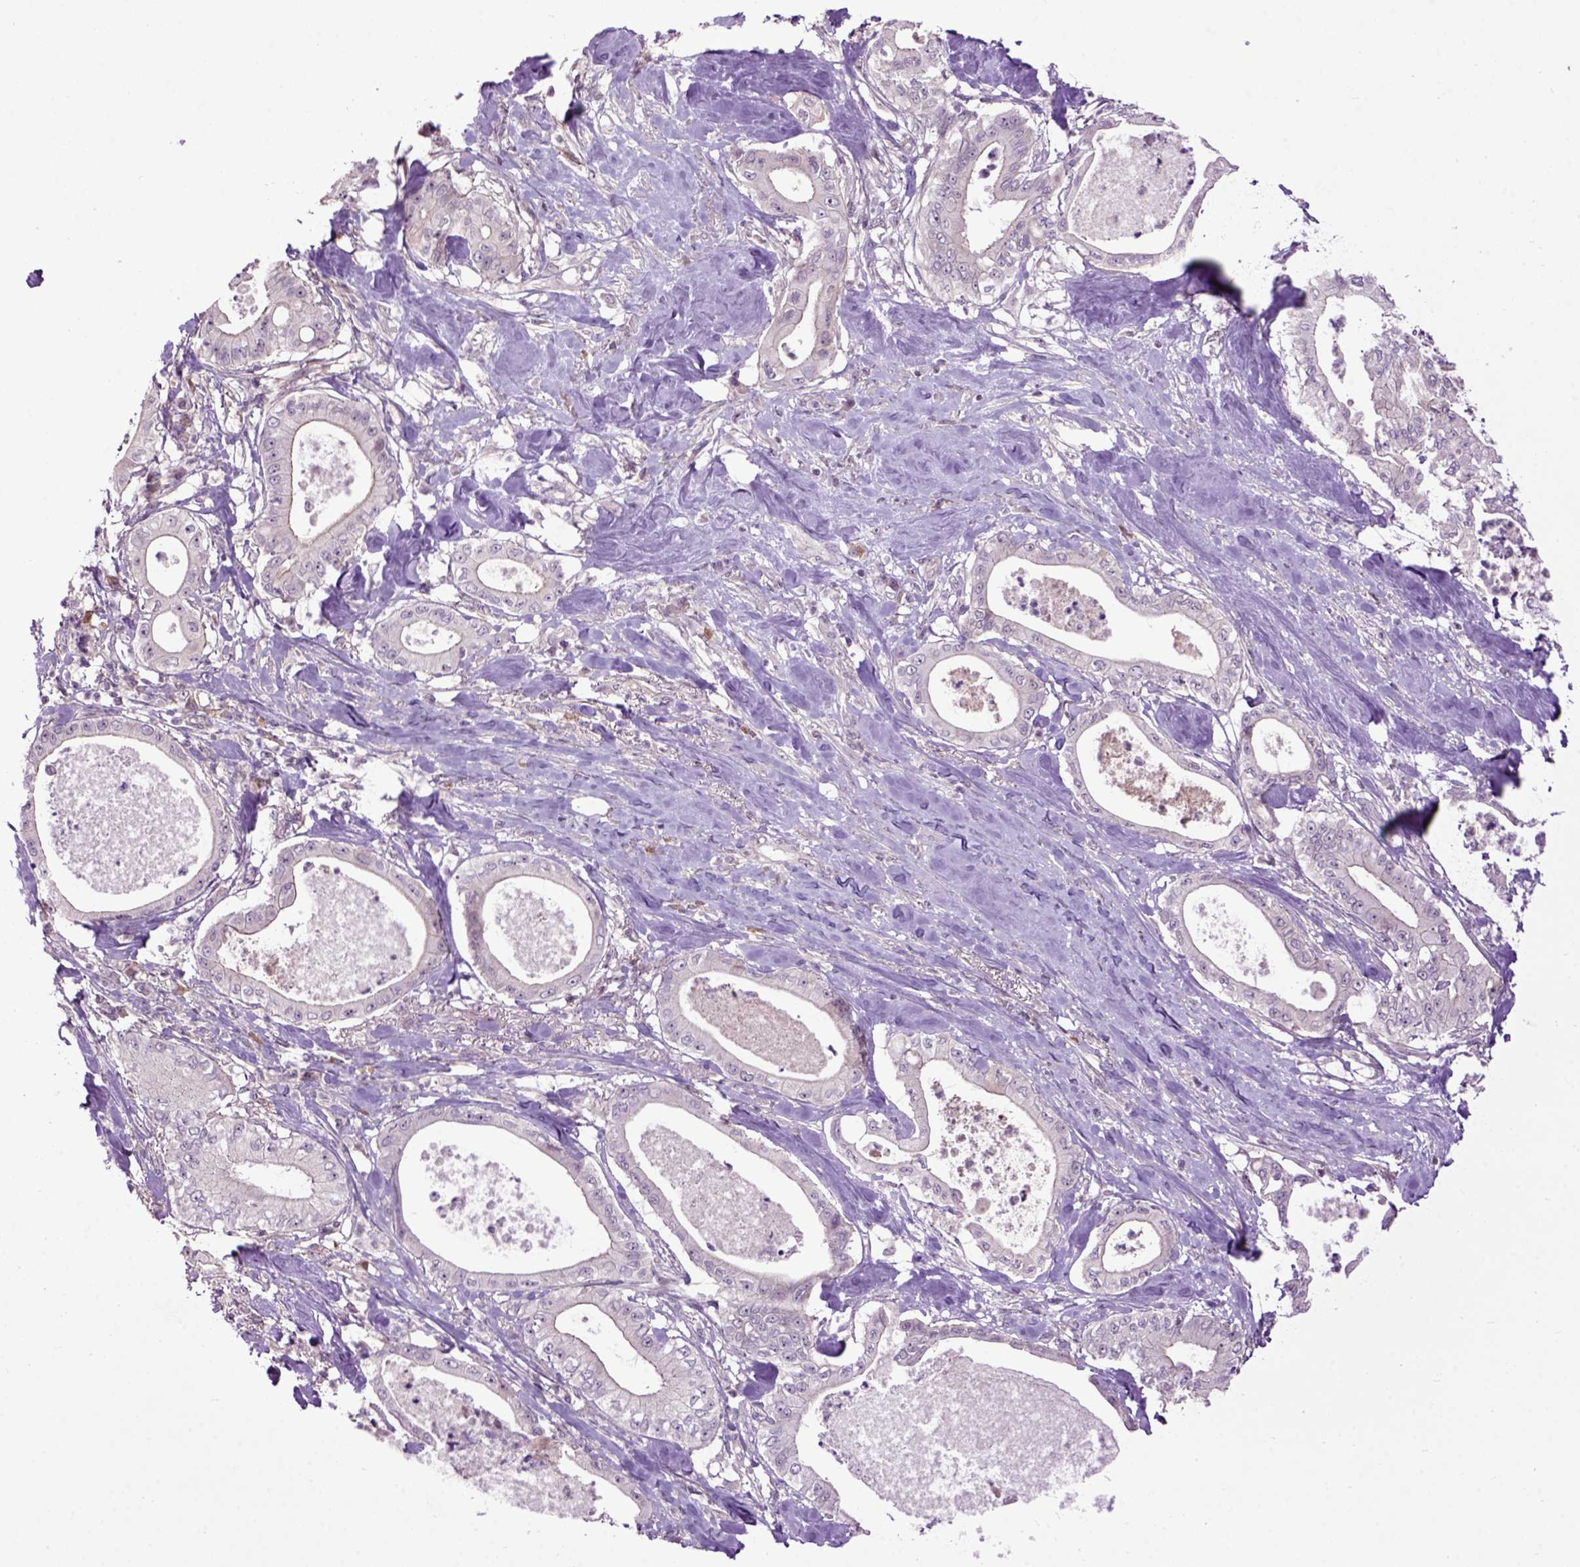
{"staining": {"intensity": "negative", "quantity": "none", "location": "none"}, "tissue": "pancreatic cancer", "cell_type": "Tumor cells", "image_type": "cancer", "snomed": [{"axis": "morphology", "description": "Adenocarcinoma, NOS"}, {"axis": "topography", "description": "Pancreas"}], "caption": "Immunohistochemistry (IHC) image of neoplastic tissue: human pancreatic cancer (adenocarcinoma) stained with DAB exhibits no significant protein positivity in tumor cells. (Brightfield microscopy of DAB IHC at high magnification).", "gene": "EMILIN3", "patient": {"sex": "male", "age": 71}}